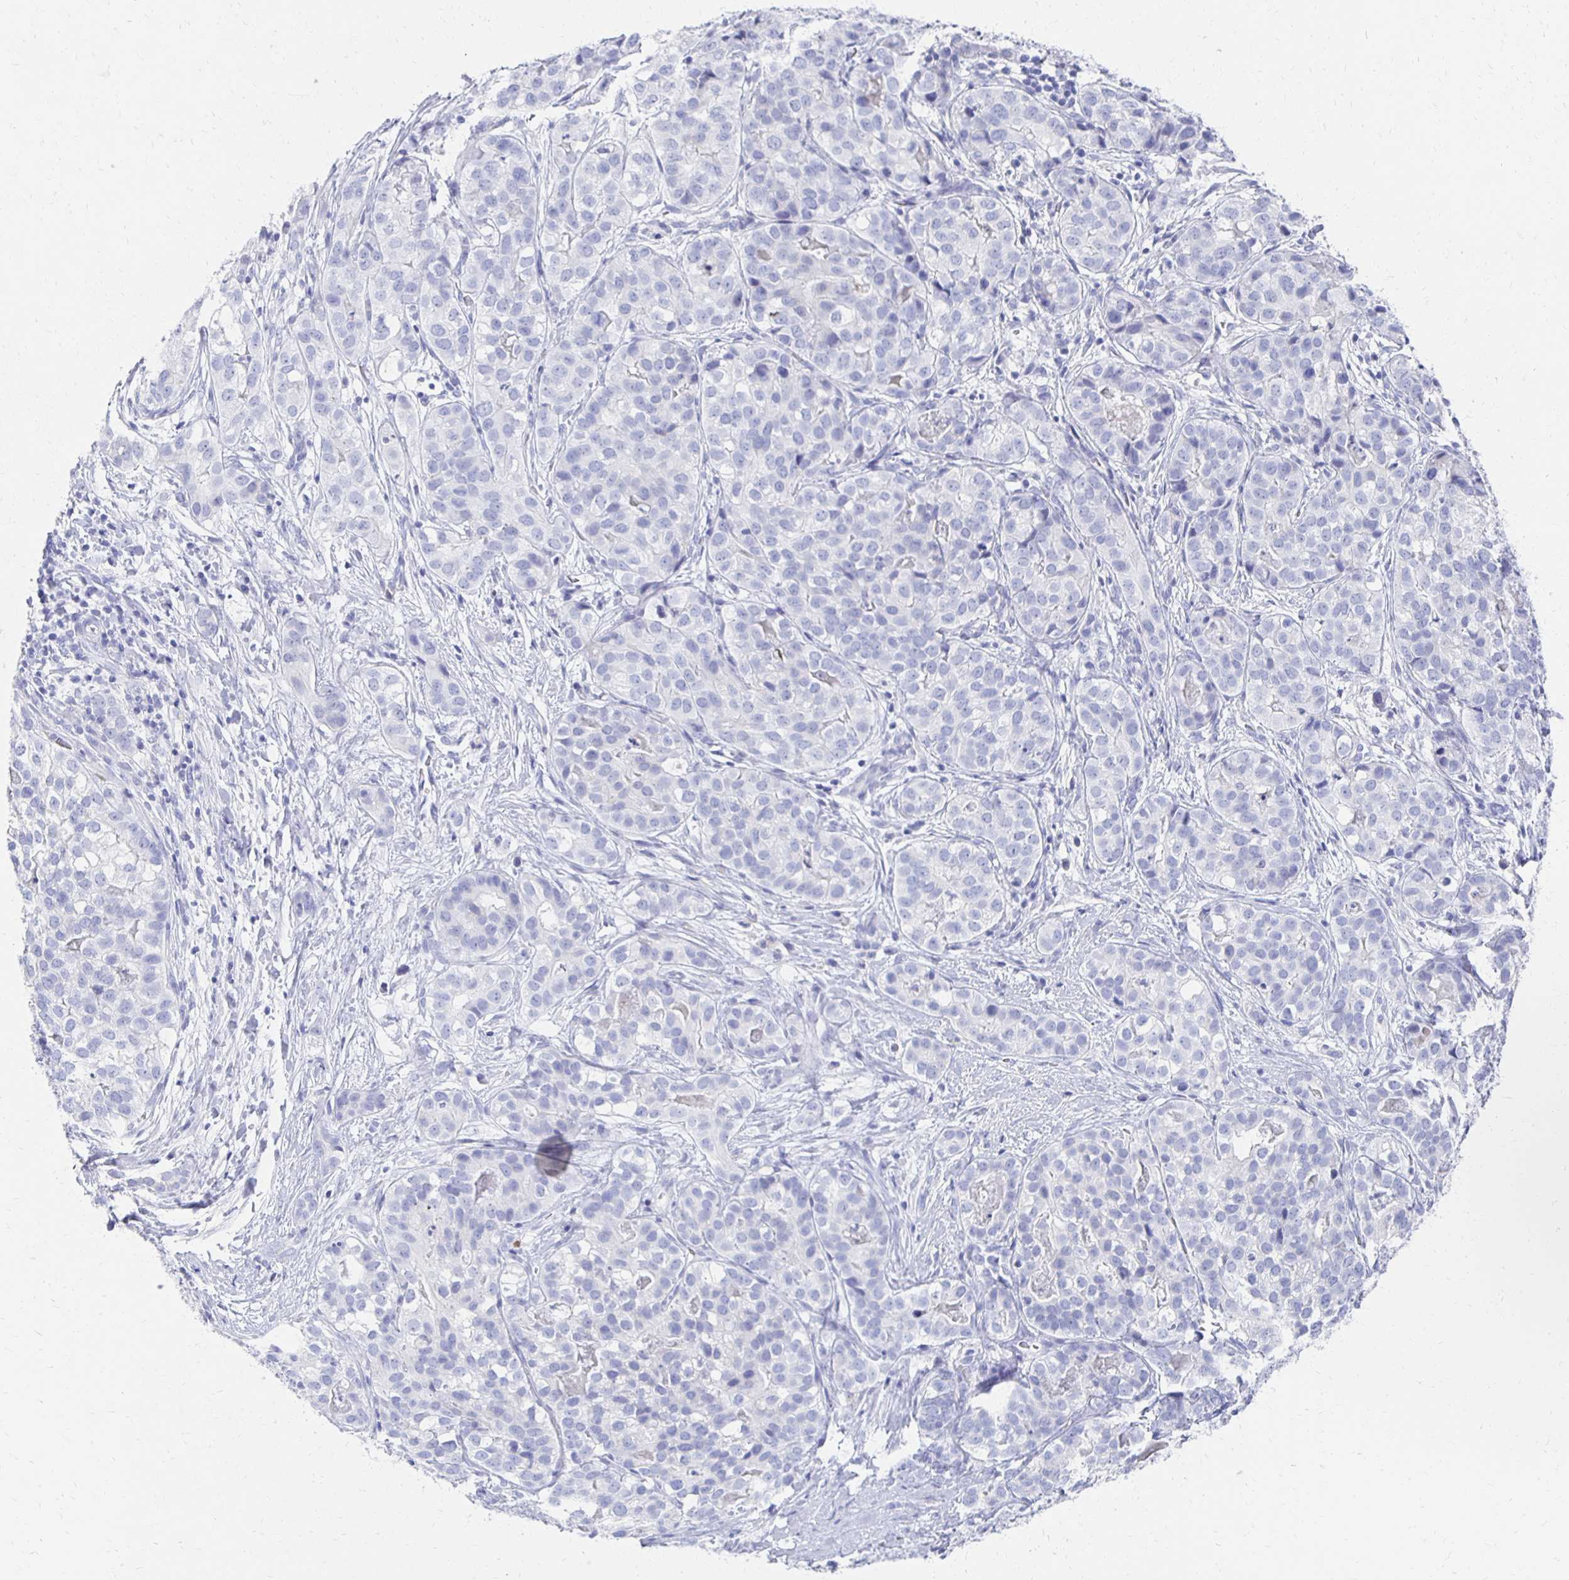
{"staining": {"intensity": "negative", "quantity": "none", "location": "none"}, "tissue": "liver cancer", "cell_type": "Tumor cells", "image_type": "cancer", "snomed": [{"axis": "morphology", "description": "Cholangiocarcinoma"}, {"axis": "topography", "description": "Liver"}], "caption": "The image exhibits no staining of tumor cells in liver cancer.", "gene": "PRDM7", "patient": {"sex": "male", "age": 56}}